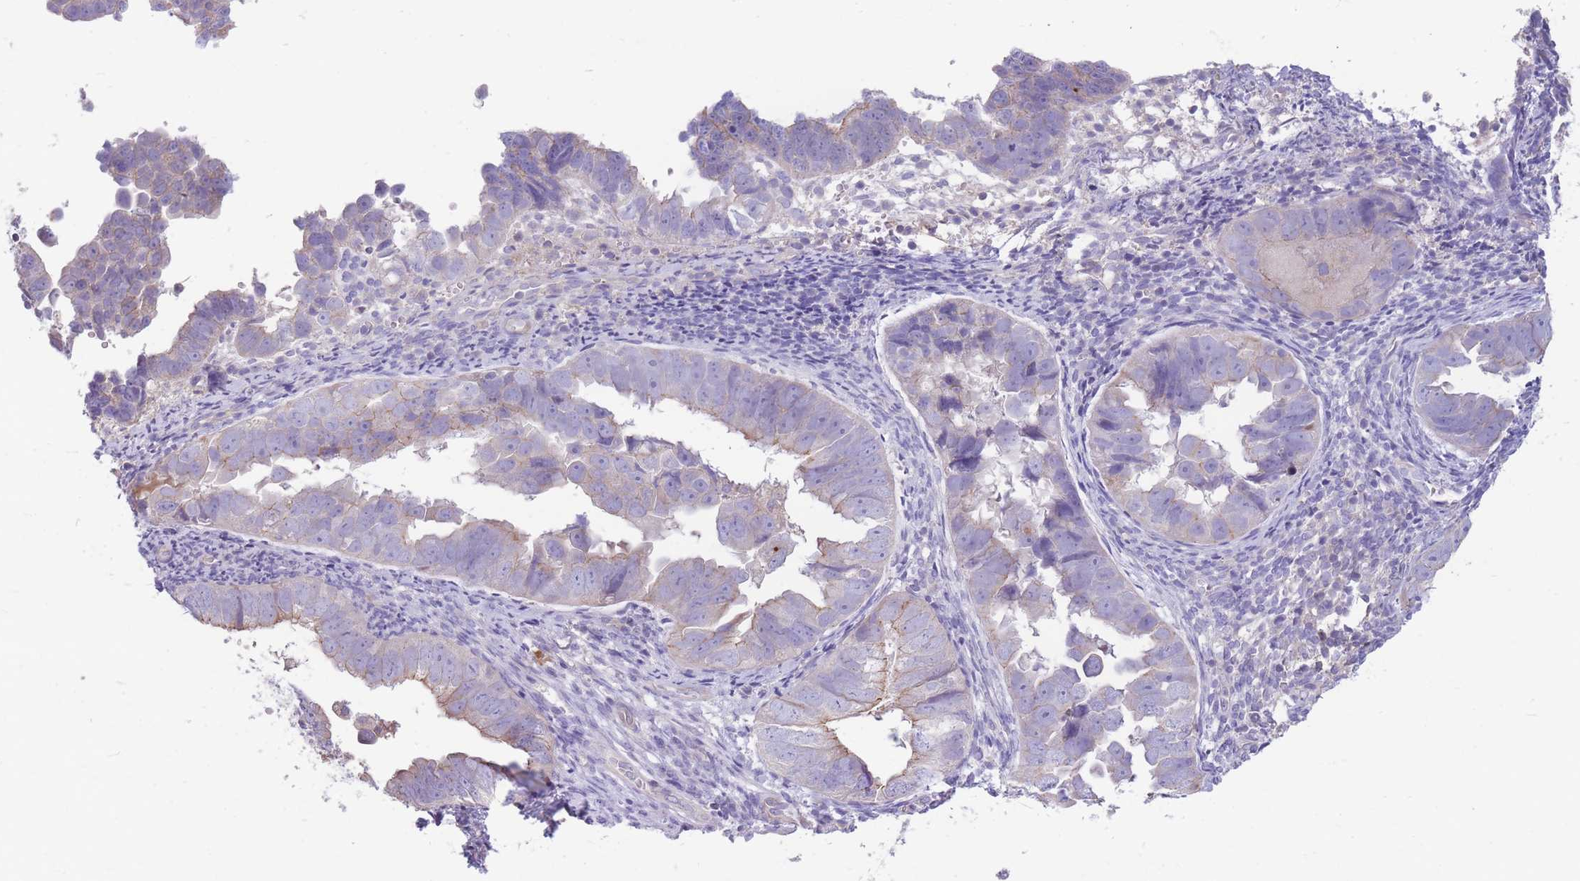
{"staining": {"intensity": "weak", "quantity": "<25%", "location": "cytoplasmic/membranous"}, "tissue": "endometrial cancer", "cell_type": "Tumor cells", "image_type": "cancer", "snomed": [{"axis": "morphology", "description": "Adenocarcinoma, NOS"}, {"axis": "topography", "description": "Endometrium"}], "caption": "Tumor cells are negative for protein expression in human endometrial cancer. (DAB (3,3'-diaminobenzidine) immunohistochemistry, high magnification).", "gene": "OR5T1", "patient": {"sex": "female", "age": 75}}